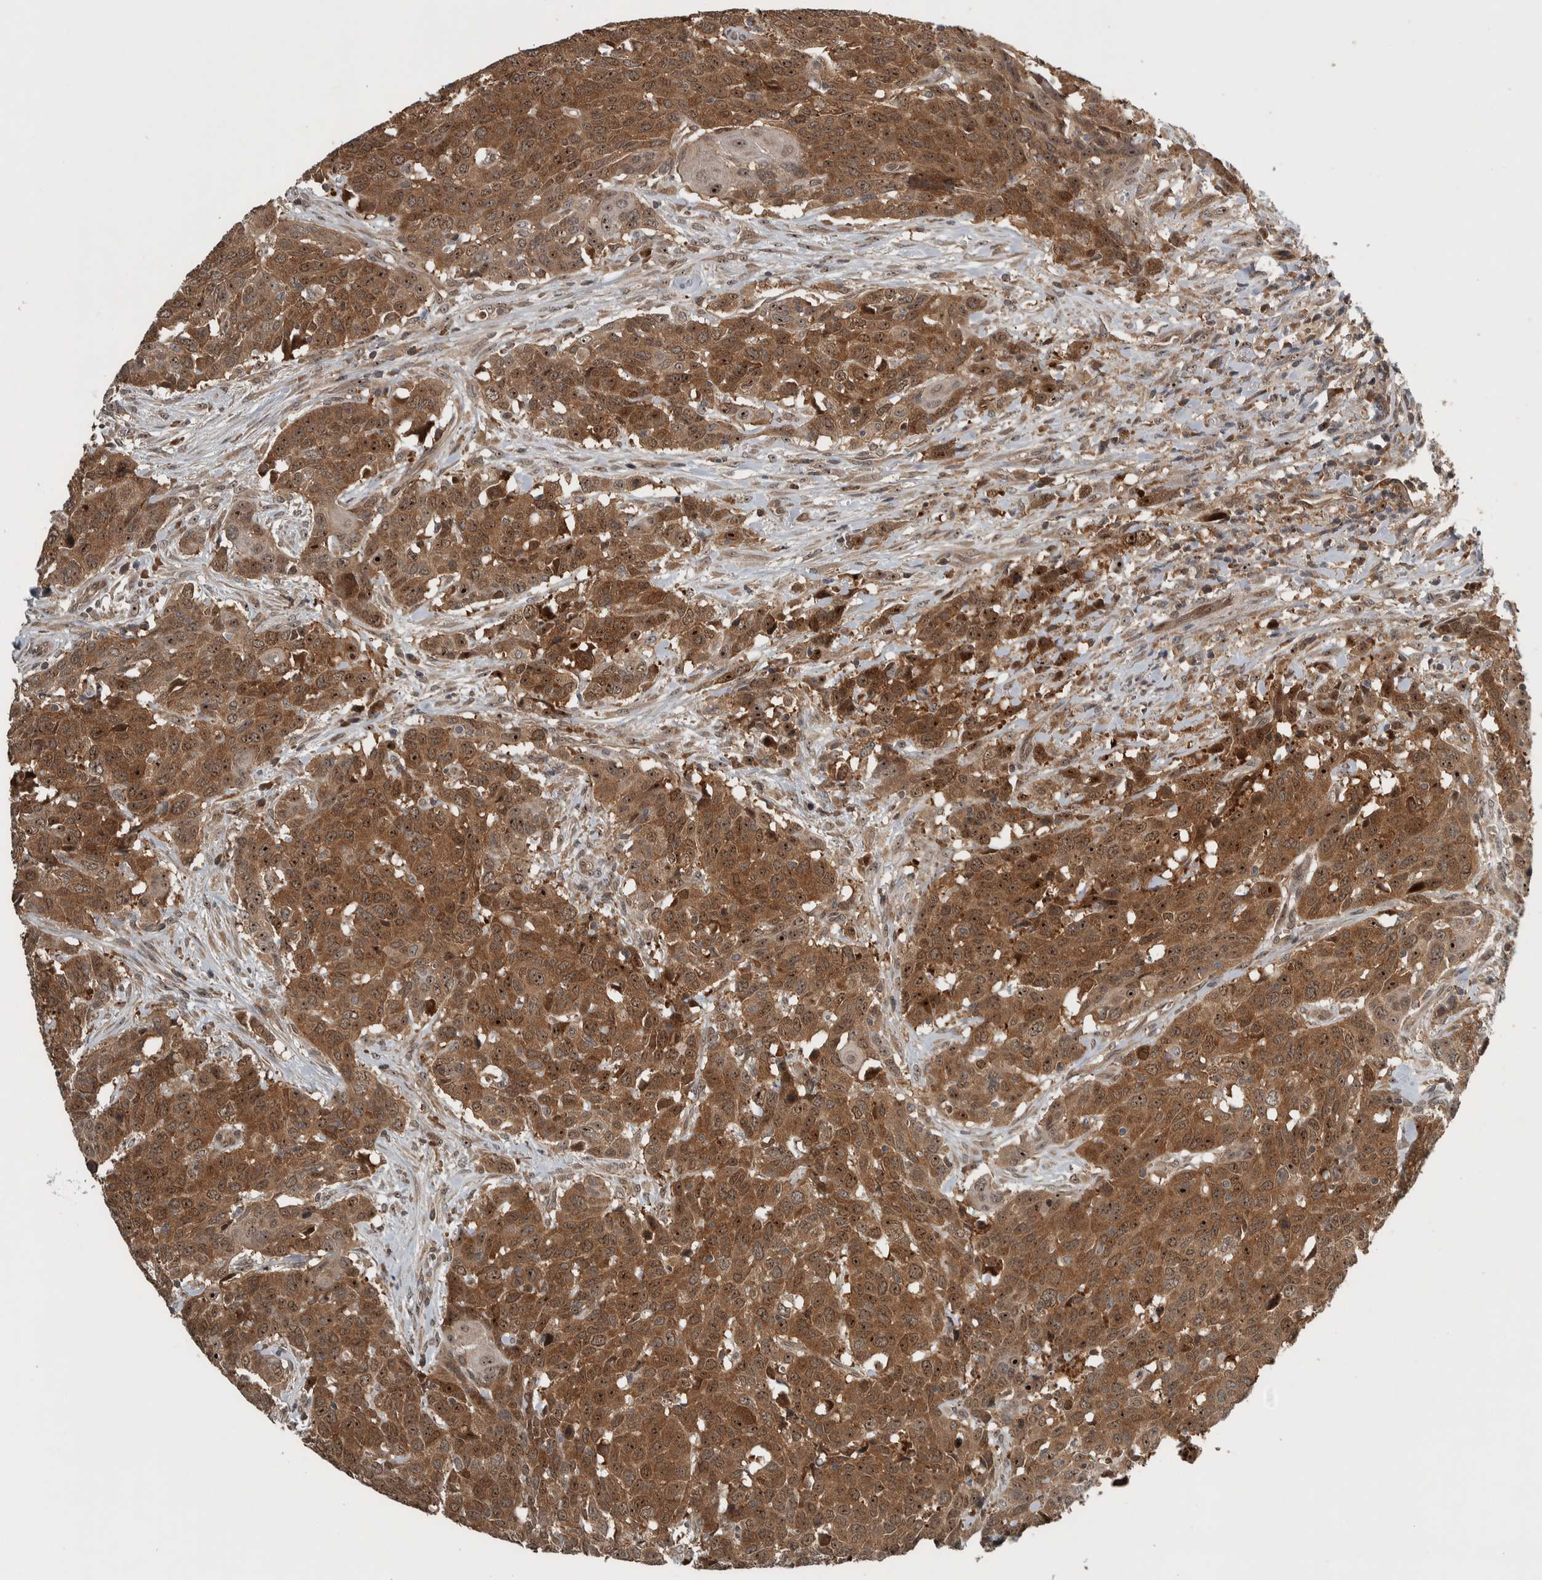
{"staining": {"intensity": "moderate", "quantity": ">75%", "location": "cytoplasmic/membranous,nuclear"}, "tissue": "head and neck cancer", "cell_type": "Tumor cells", "image_type": "cancer", "snomed": [{"axis": "morphology", "description": "Squamous cell carcinoma, NOS"}, {"axis": "topography", "description": "Head-Neck"}], "caption": "Protein expression analysis of human head and neck squamous cell carcinoma reveals moderate cytoplasmic/membranous and nuclear positivity in approximately >75% of tumor cells. (DAB IHC, brown staining for protein, blue staining for nuclei).", "gene": "XPO5", "patient": {"sex": "male", "age": 66}}